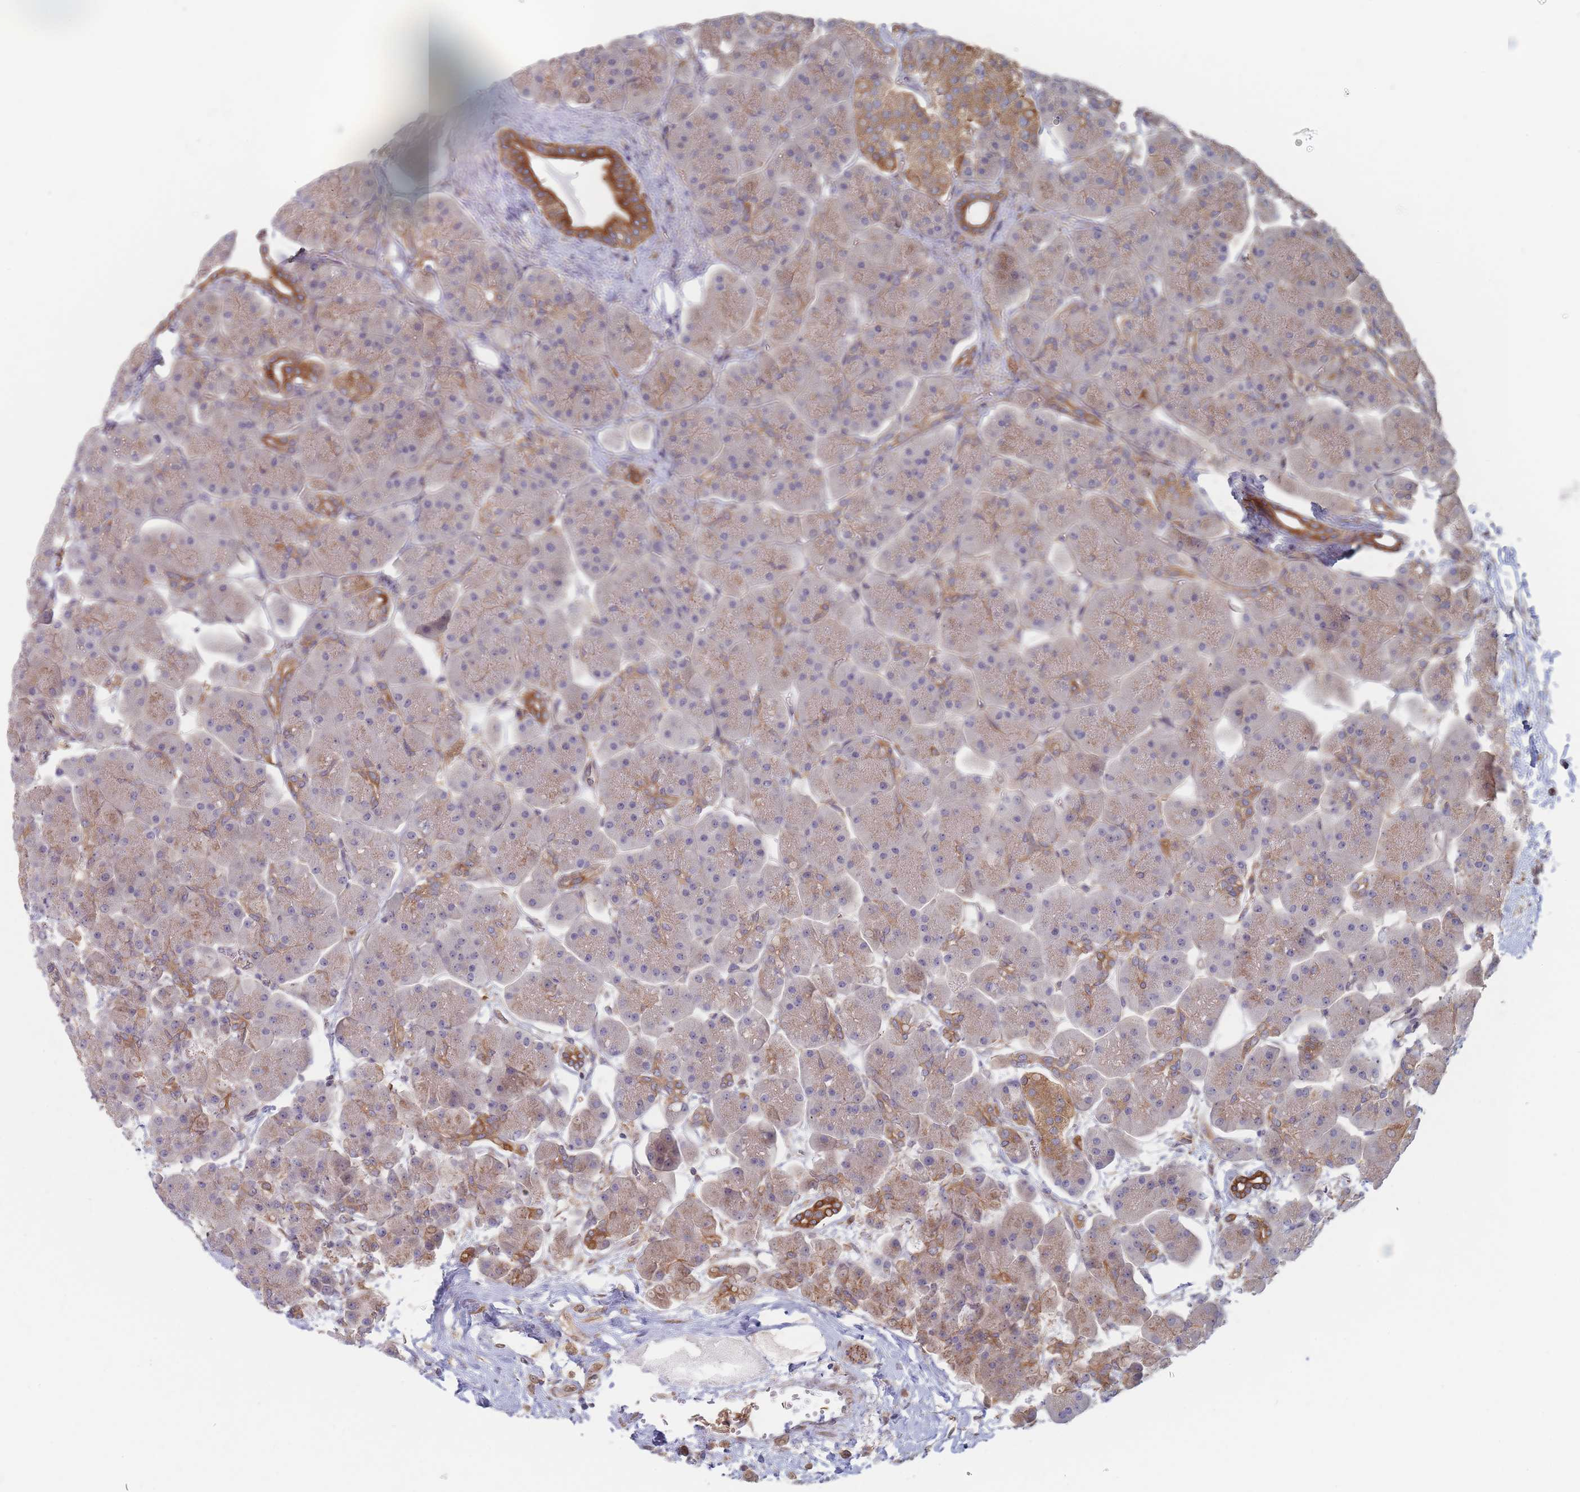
{"staining": {"intensity": "moderate", "quantity": "25%-75%", "location": "cytoplasmic/membranous"}, "tissue": "pancreas", "cell_type": "Exocrine glandular cells", "image_type": "normal", "snomed": [{"axis": "morphology", "description": "Normal tissue, NOS"}, {"axis": "topography", "description": "Pancreas"}], "caption": "Pancreas stained with a brown dye exhibits moderate cytoplasmic/membranous positive staining in approximately 25%-75% of exocrine glandular cells.", "gene": "EFCC1", "patient": {"sex": "male", "age": 66}}